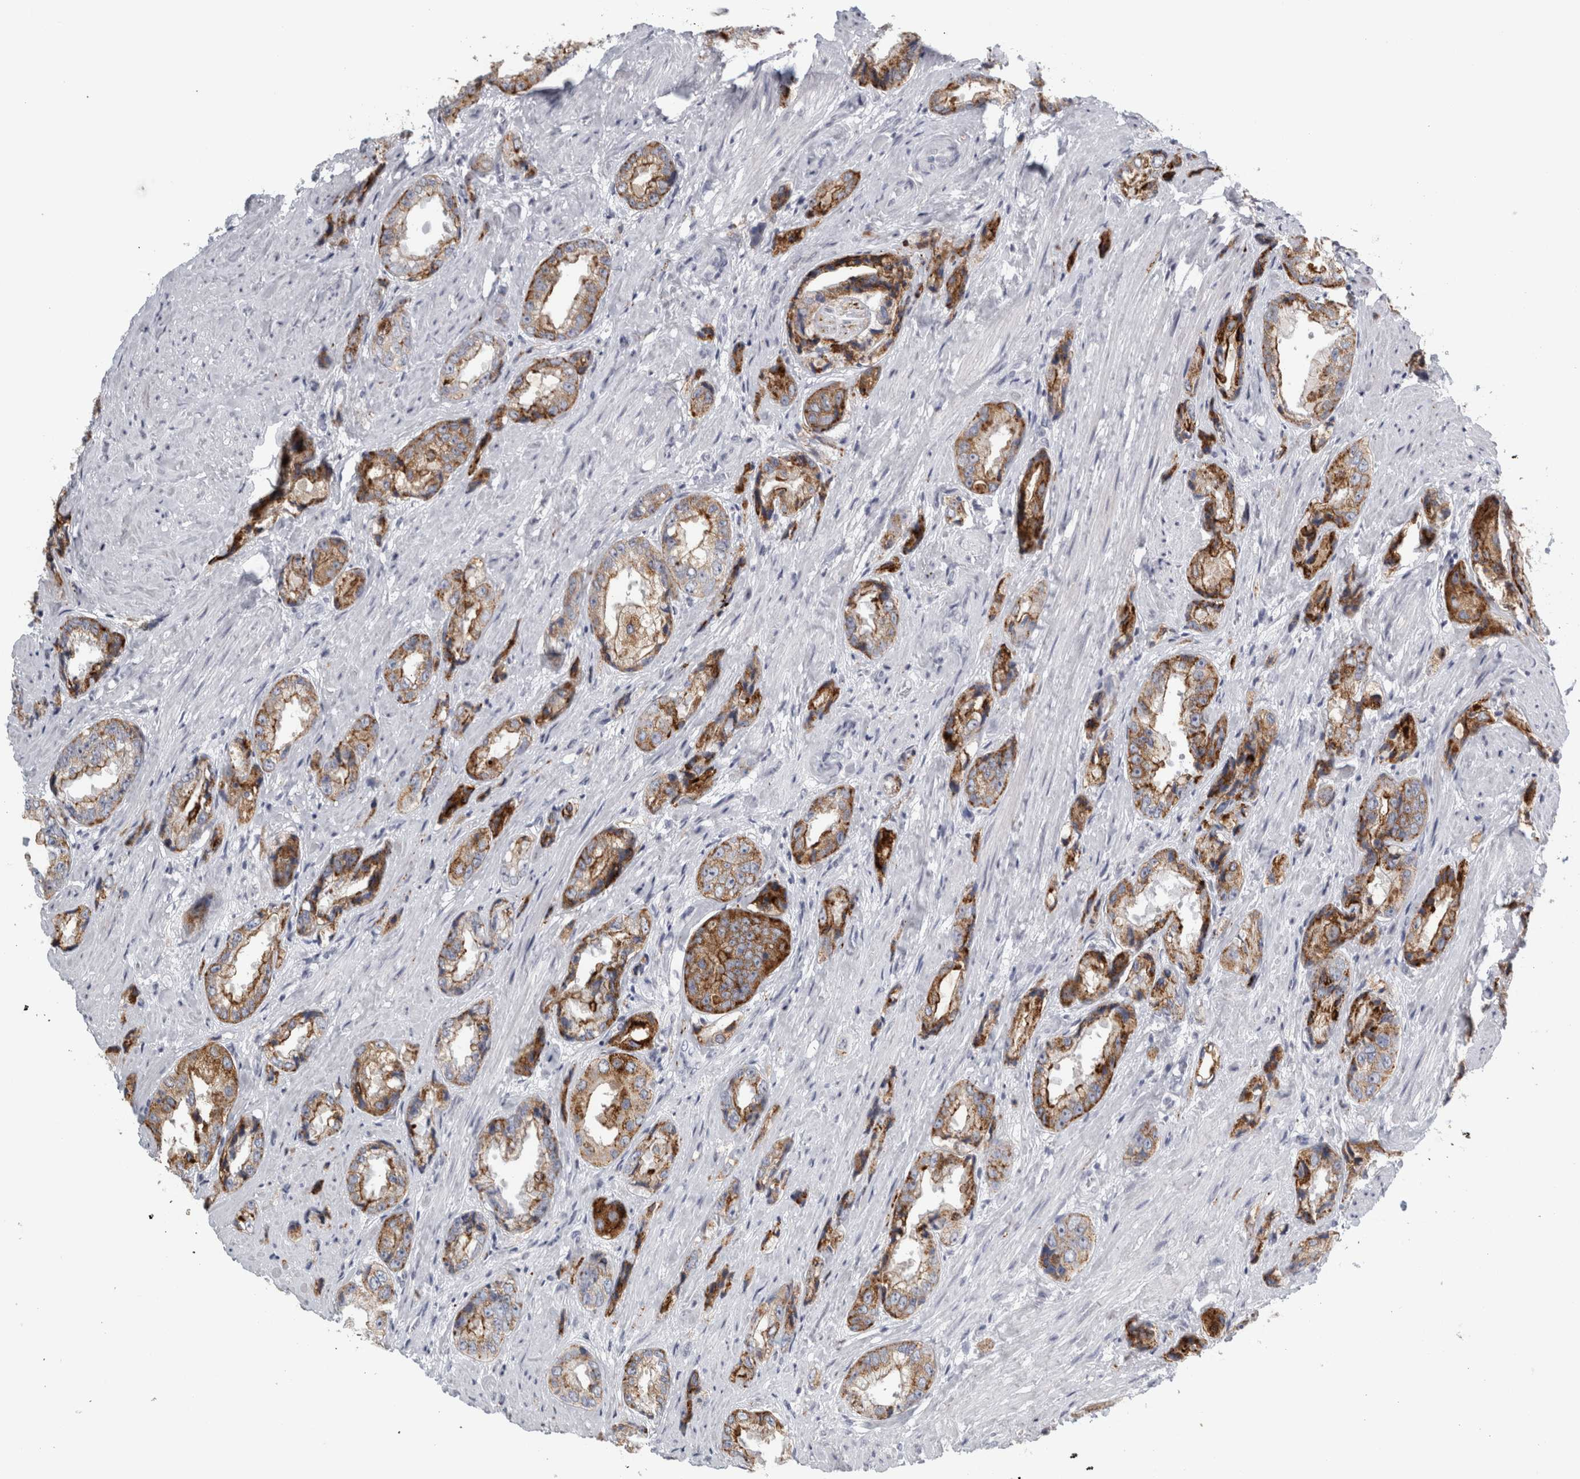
{"staining": {"intensity": "moderate", "quantity": ">75%", "location": "cytoplasmic/membranous"}, "tissue": "prostate cancer", "cell_type": "Tumor cells", "image_type": "cancer", "snomed": [{"axis": "morphology", "description": "Adenocarcinoma, High grade"}, {"axis": "topography", "description": "Prostate"}], "caption": "Approximately >75% of tumor cells in prostate cancer (adenocarcinoma (high-grade)) display moderate cytoplasmic/membranous protein positivity as visualized by brown immunohistochemical staining.", "gene": "CPE", "patient": {"sex": "male", "age": 61}}